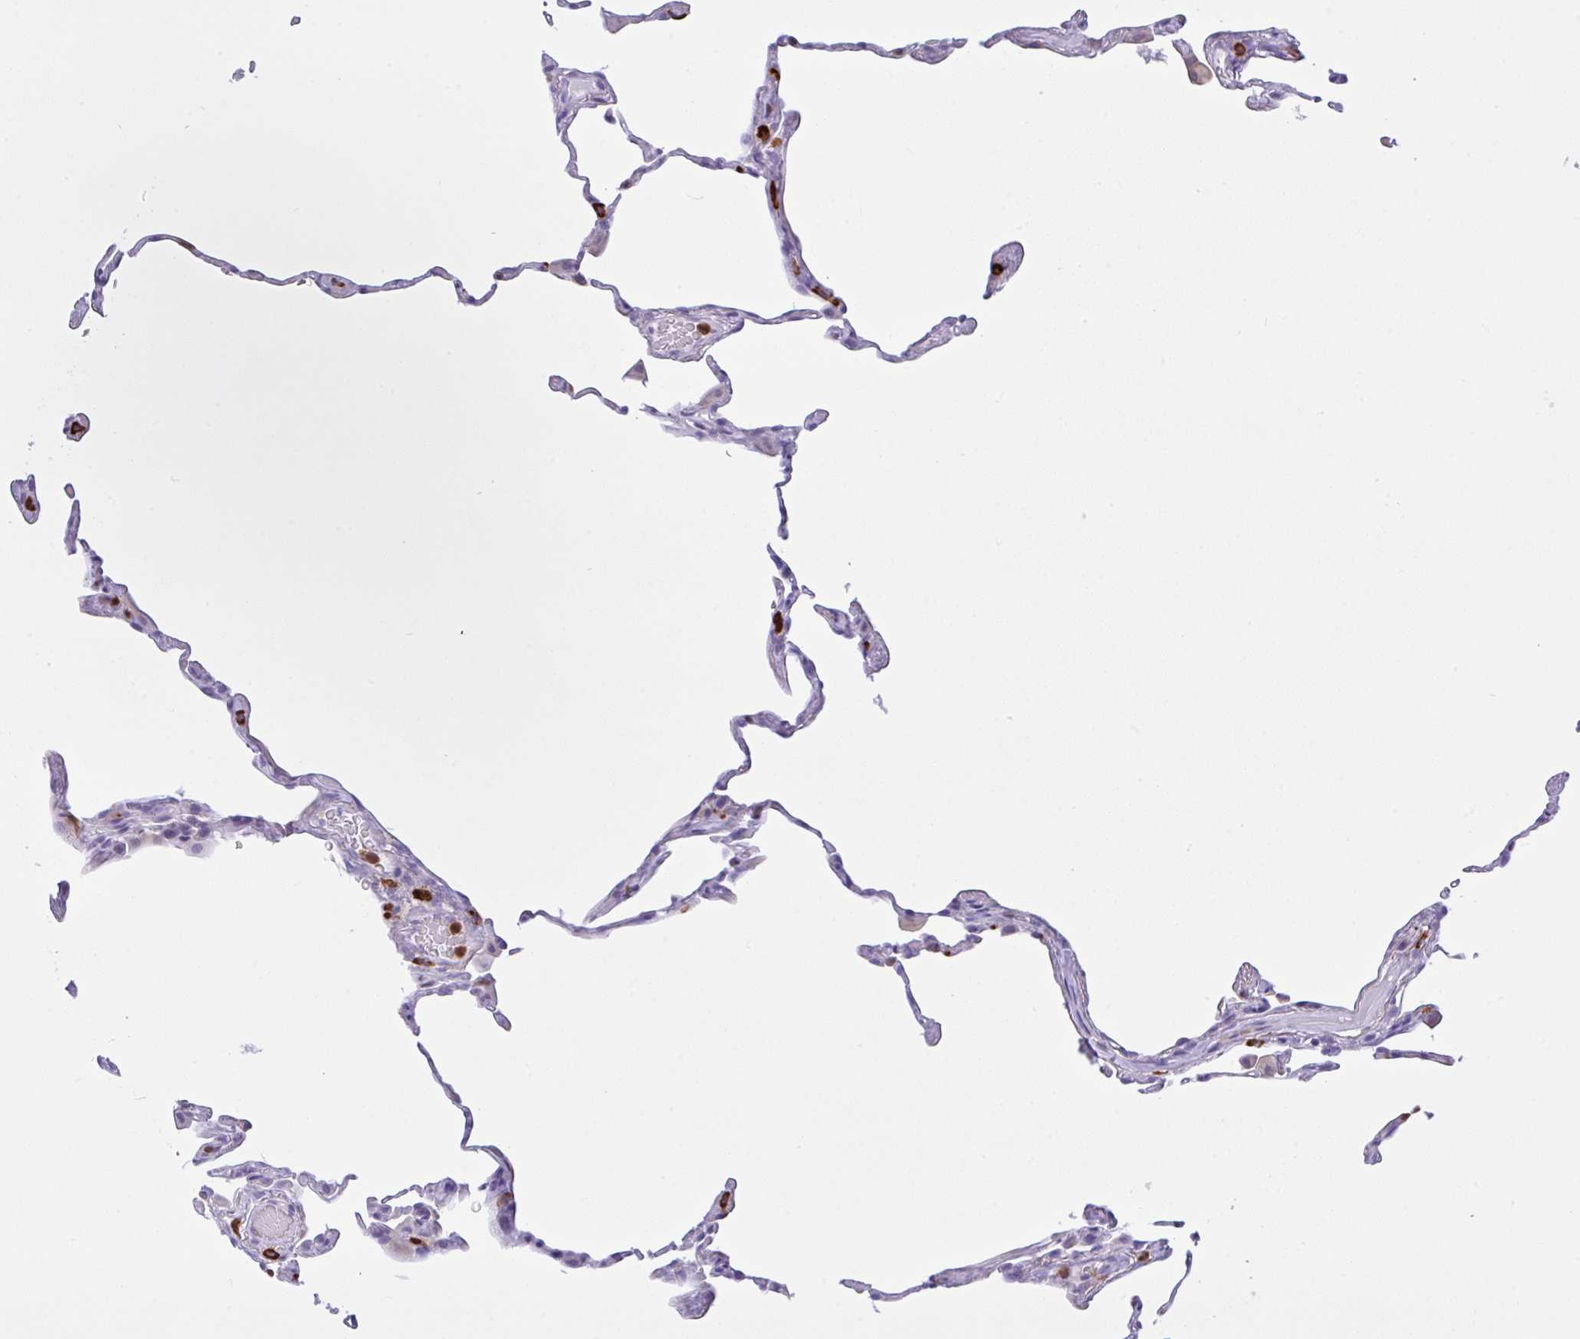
{"staining": {"intensity": "negative", "quantity": "none", "location": "none"}, "tissue": "lung", "cell_type": "Alveolar cells", "image_type": "normal", "snomed": [{"axis": "morphology", "description": "Normal tissue, NOS"}, {"axis": "topography", "description": "Lung"}], "caption": "DAB immunohistochemical staining of unremarkable human lung displays no significant staining in alveolar cells.", "gene": "NCF1", "patient": {"sex": "female", "age": 57}}